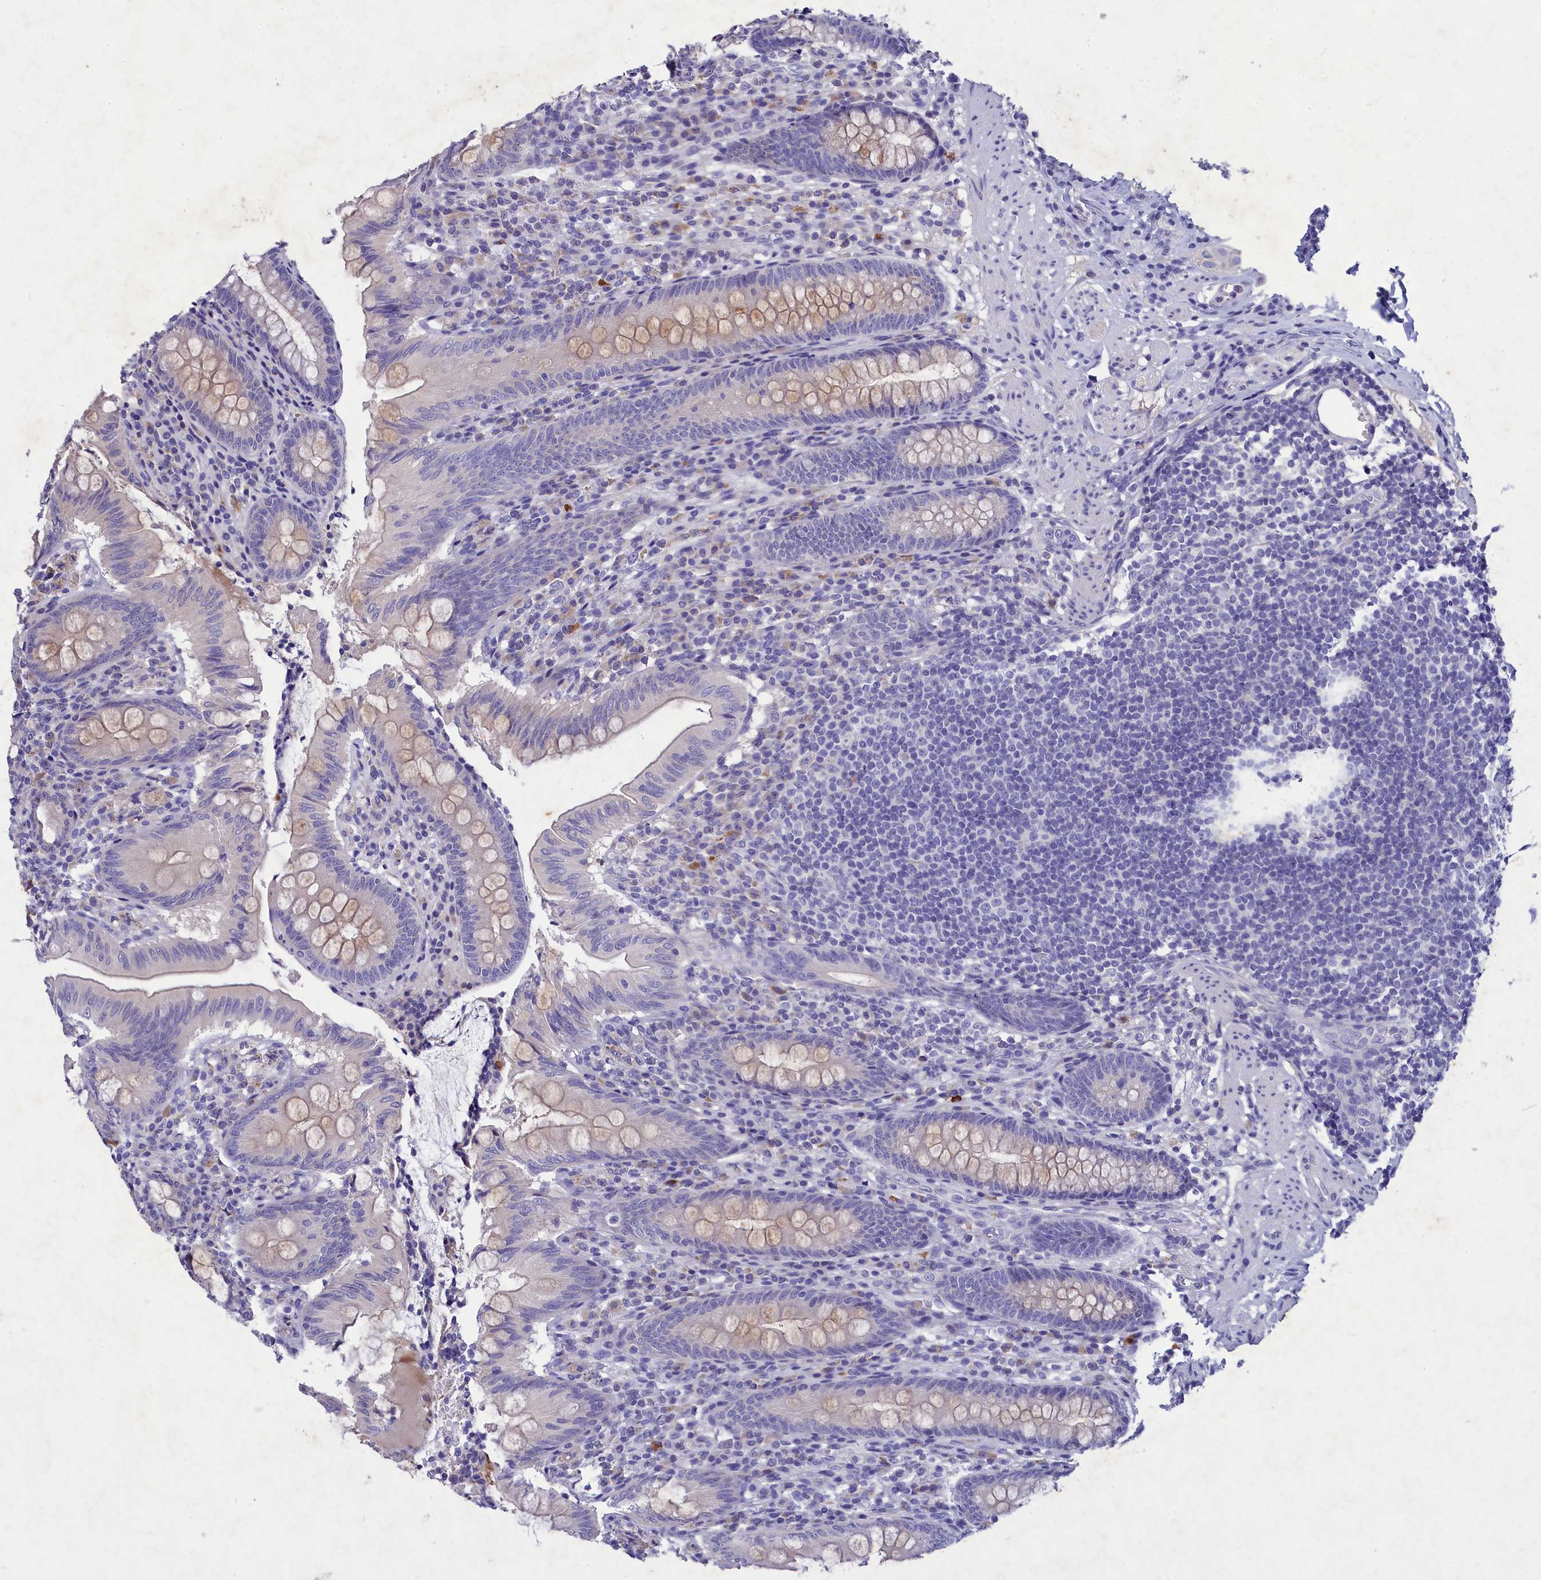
{"staining": {"intensity": "weak", "quantity": "25%-75%", "location": "cytoplasmic/membranous"}, "tissue": "appendix", "cell_type": "Glandular cells", "image_type": "normal", "snomed": [{"axis": "morphology", "description": "Normal tissue, NOS"}, {"axis": "topography", "description": "Appendix"}], "caption": "Weak cytoplasmic/membranous staining for a protein is present in about 25%-75% of glandular cells of unremarkable appendix using IHC.", "gene": "DEFB119", "patient": {"sex": "male", "age": 55}}